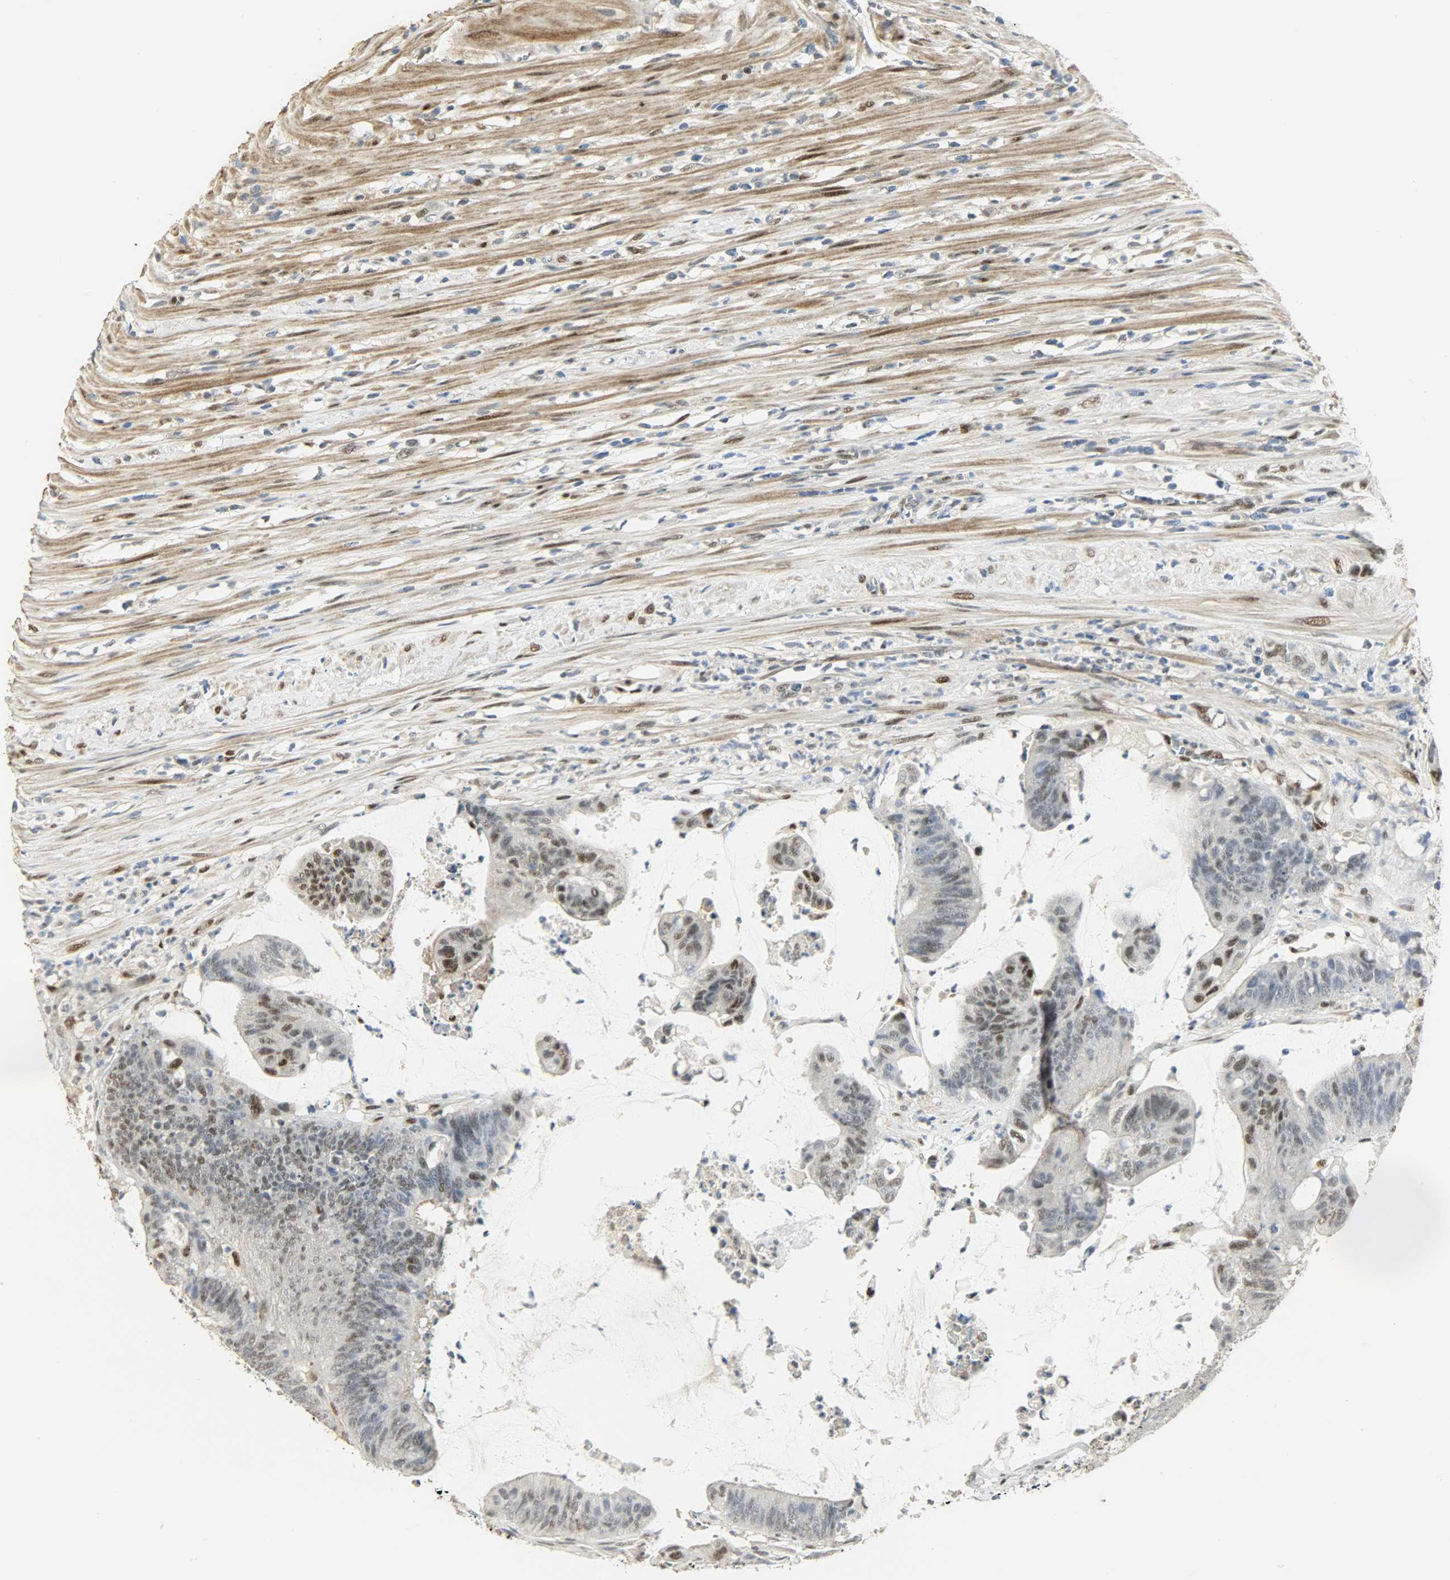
{"staining": {"intensity": "moderate", "quantity": "25%-75%", "location": "nuclear"}, "tissue": "colorectal cancer", "cell_type": "Tumor cells", "image_type": "cancer", "snomed": [{"axis": "morphology", "description": "Adenocarcinoma, NOS"}, {"axis": "topography", "description": "Rectum"}], "caption": "Immunohistochemistry image of colorectal cancer stained for a protein (brown), which displays medium levels of moderate nuclear positivity in approximately 25%-75% of tumor cells.", "gene": "NPEPL1", "patient": {"sex": "female", "age": 66}}